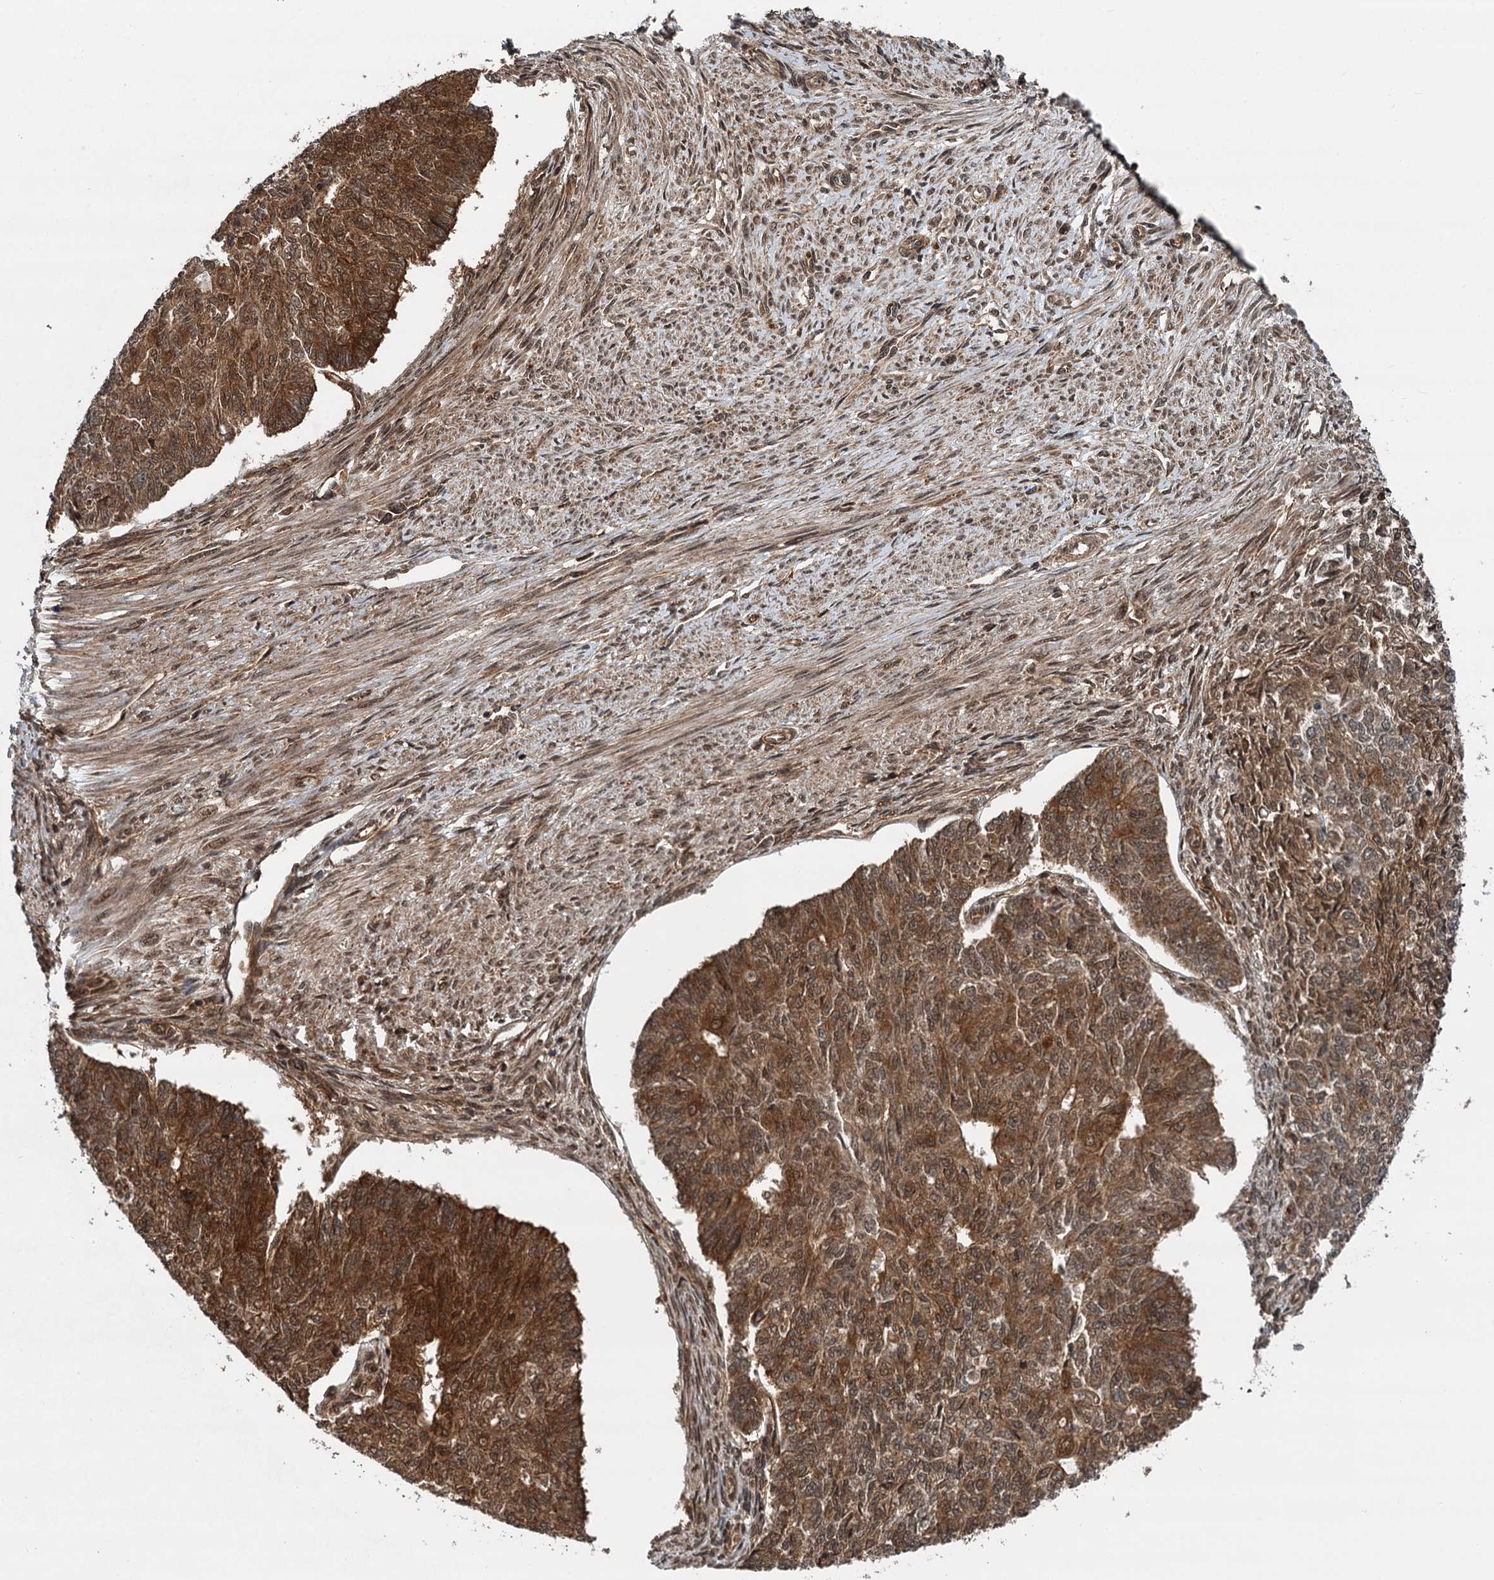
{"staining": {"intensity": "moderate", "quantity": ">75%", "location": "cytoplasmic/membranous,nuclear"}, "tissue": "endometrial cancer", "cell_type": "Tumor cells", "image_type": "cancer", "snomed": [{"axis": "morphology", "description": "Adenocarcinoma, NOS"}, {"axis": "topography", "description": "Endometrium"}], "caption": "Endometrial cancer stained for a protein reveals moderate cytoplasmic/membranous and nuclear positivity in tumor cells.", "gene": "STUB1", "patient": {"sex": "female", "age": 32}}